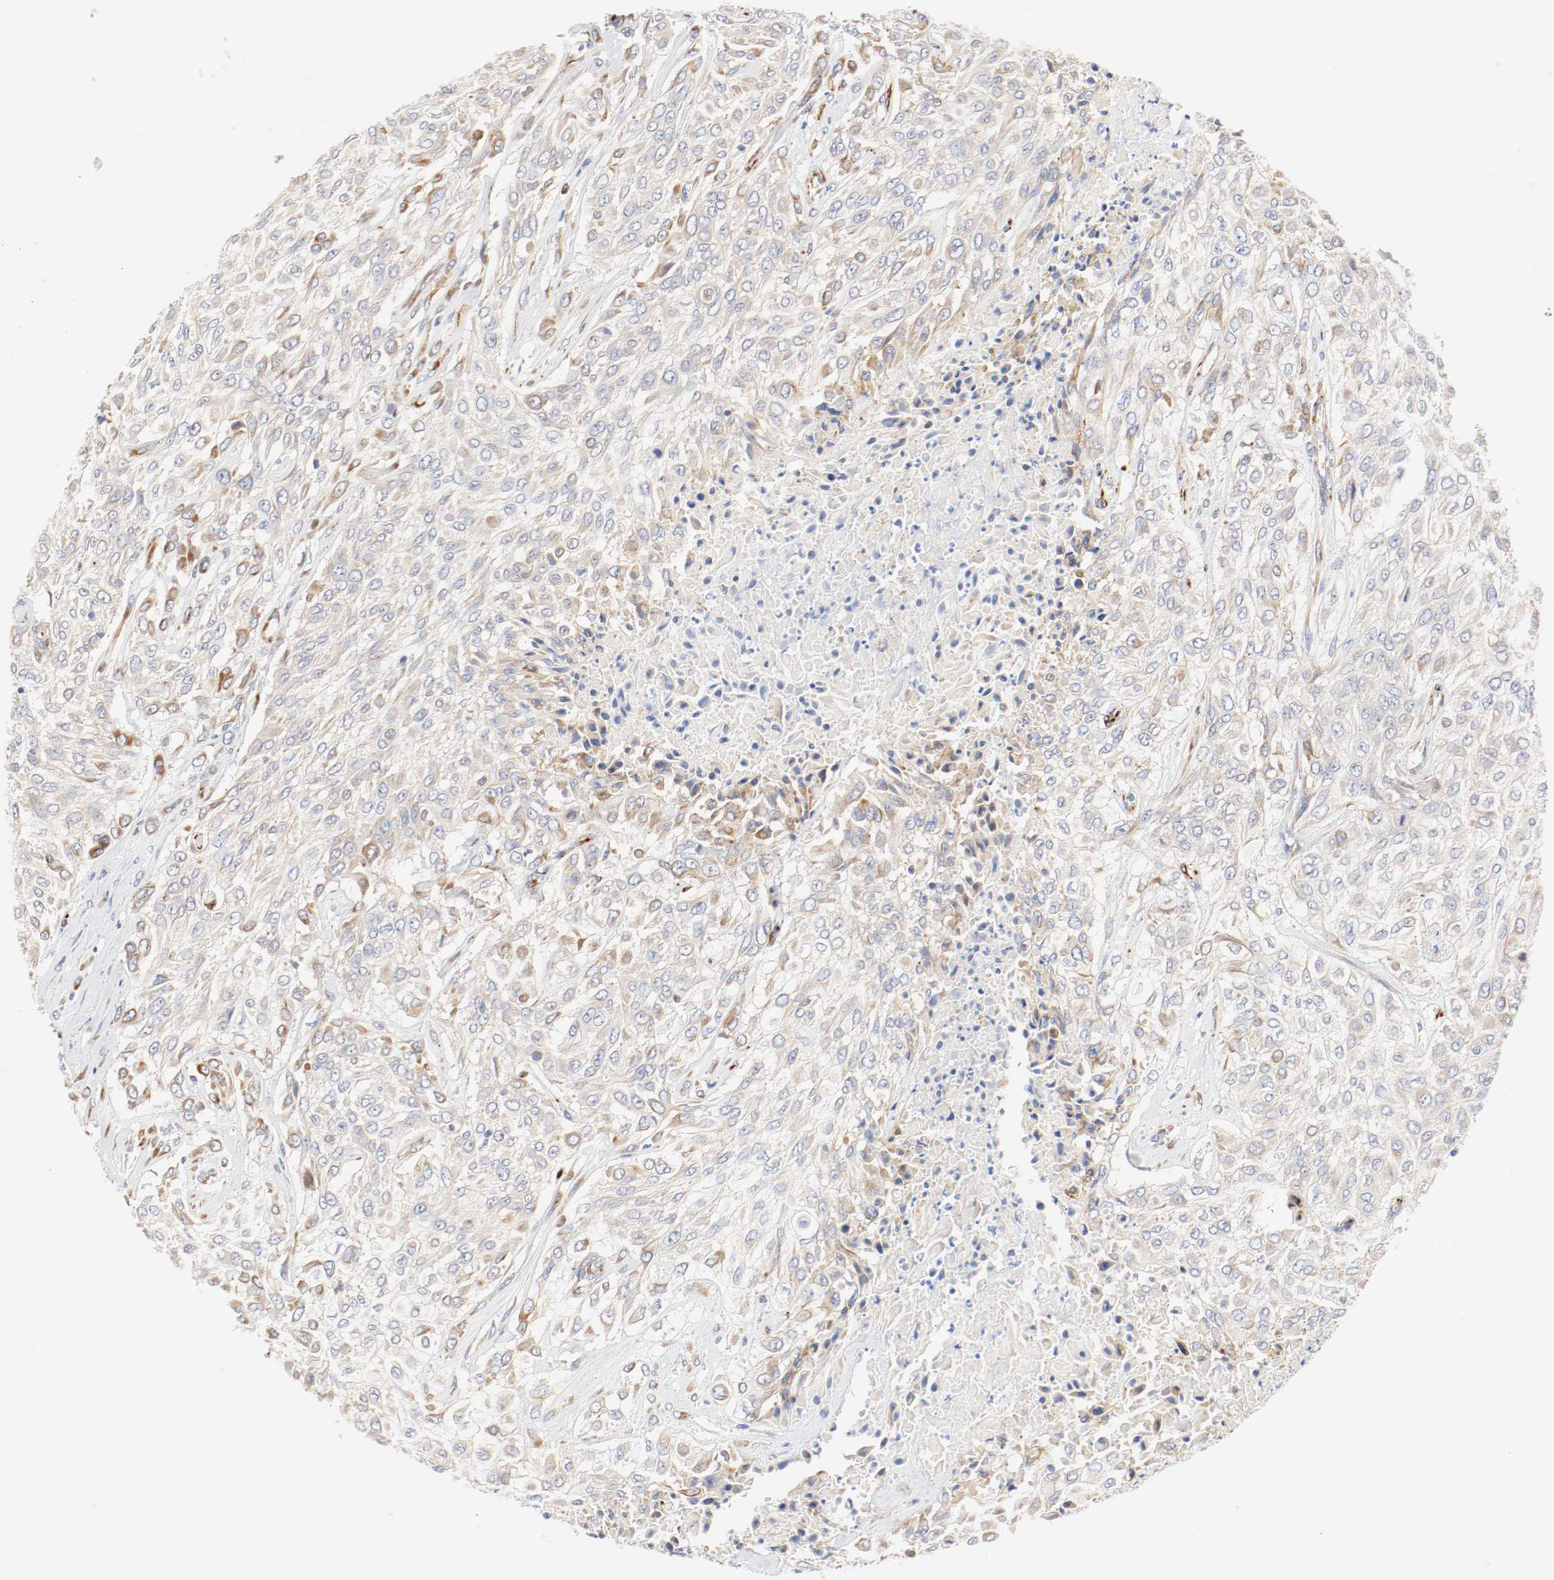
{"staining": {"intensity": "moderate", "quantity": ">75%", "location": "cytoplasmic/membranous"}, "tissue": "urothelial cancer", "cell_type": "Tumor cells", "image_type": "cancer", "snomed": [{"axis": "morphology", "description": "Urothelial carcinoma, High grade"}, {"axis": "topography", "description": "Urinary bladder"}], "caption": "Brown immunohistochemical staining in high-grade urothelial carcinoma demonstrates moderate cytoplasmic/membranous positivity in about >75% of tumor cells. Immunohistochemistry (ihc) stains the protein in brown and the nuclei are stained blue.", "gene": "GIT1", "patient": {"sex": "male", "age": 57}}